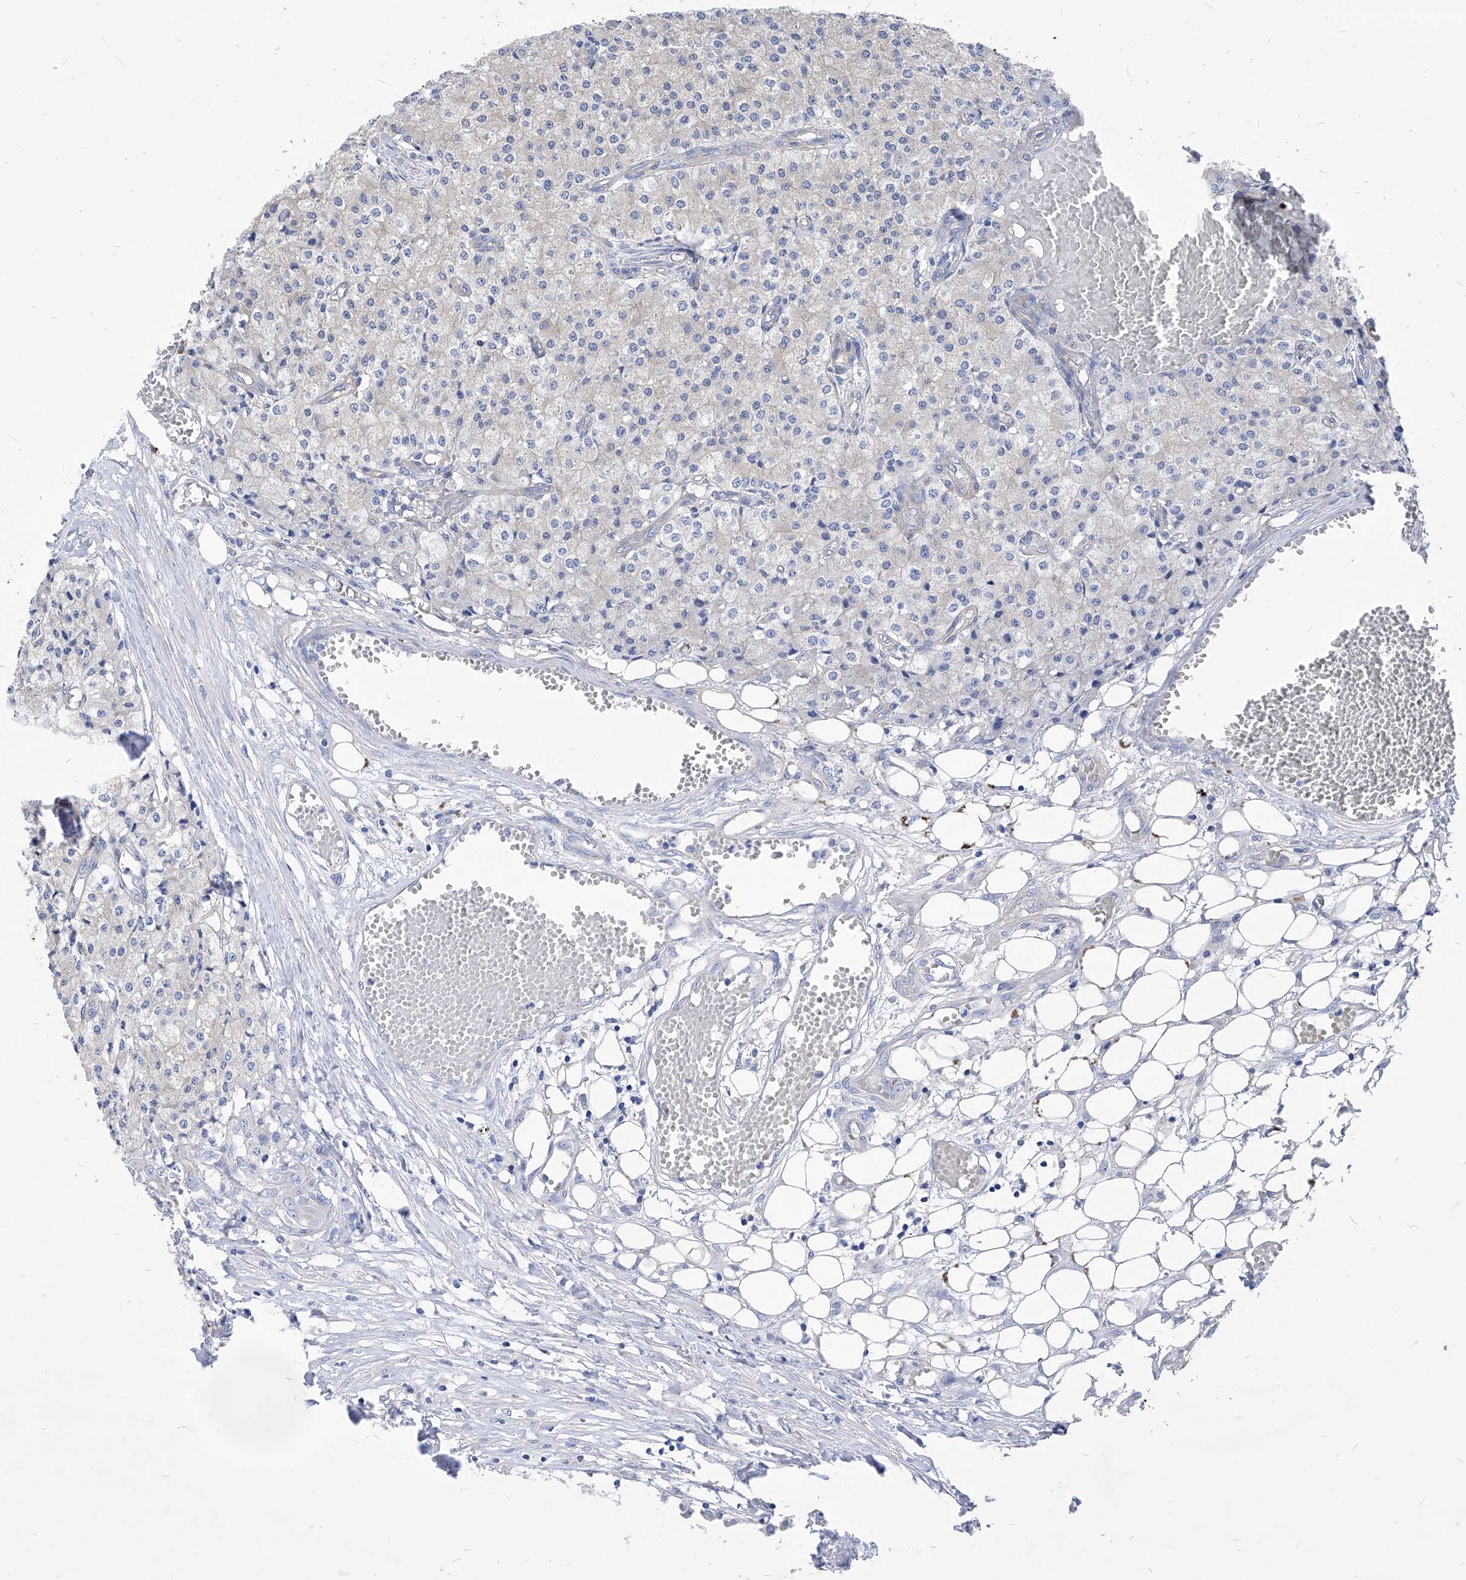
{"staining": {"intensity": "negative", "quantity": "none", "location": "none"}, "tissue": "carcinoid", "cell_type": "Tumor cells", "image_type": "cancer", "snomed": [{"axis": "morphology", "description": "Carcinoid, malignant, NOS"}, {"axis": "topography", "description": "Colon"}], "caption": "The image exhibits no significant expression in tumor cells of carcinoid.", "gene": "XPNPEP1", "patient": {"sex": "female", "age": 52}}